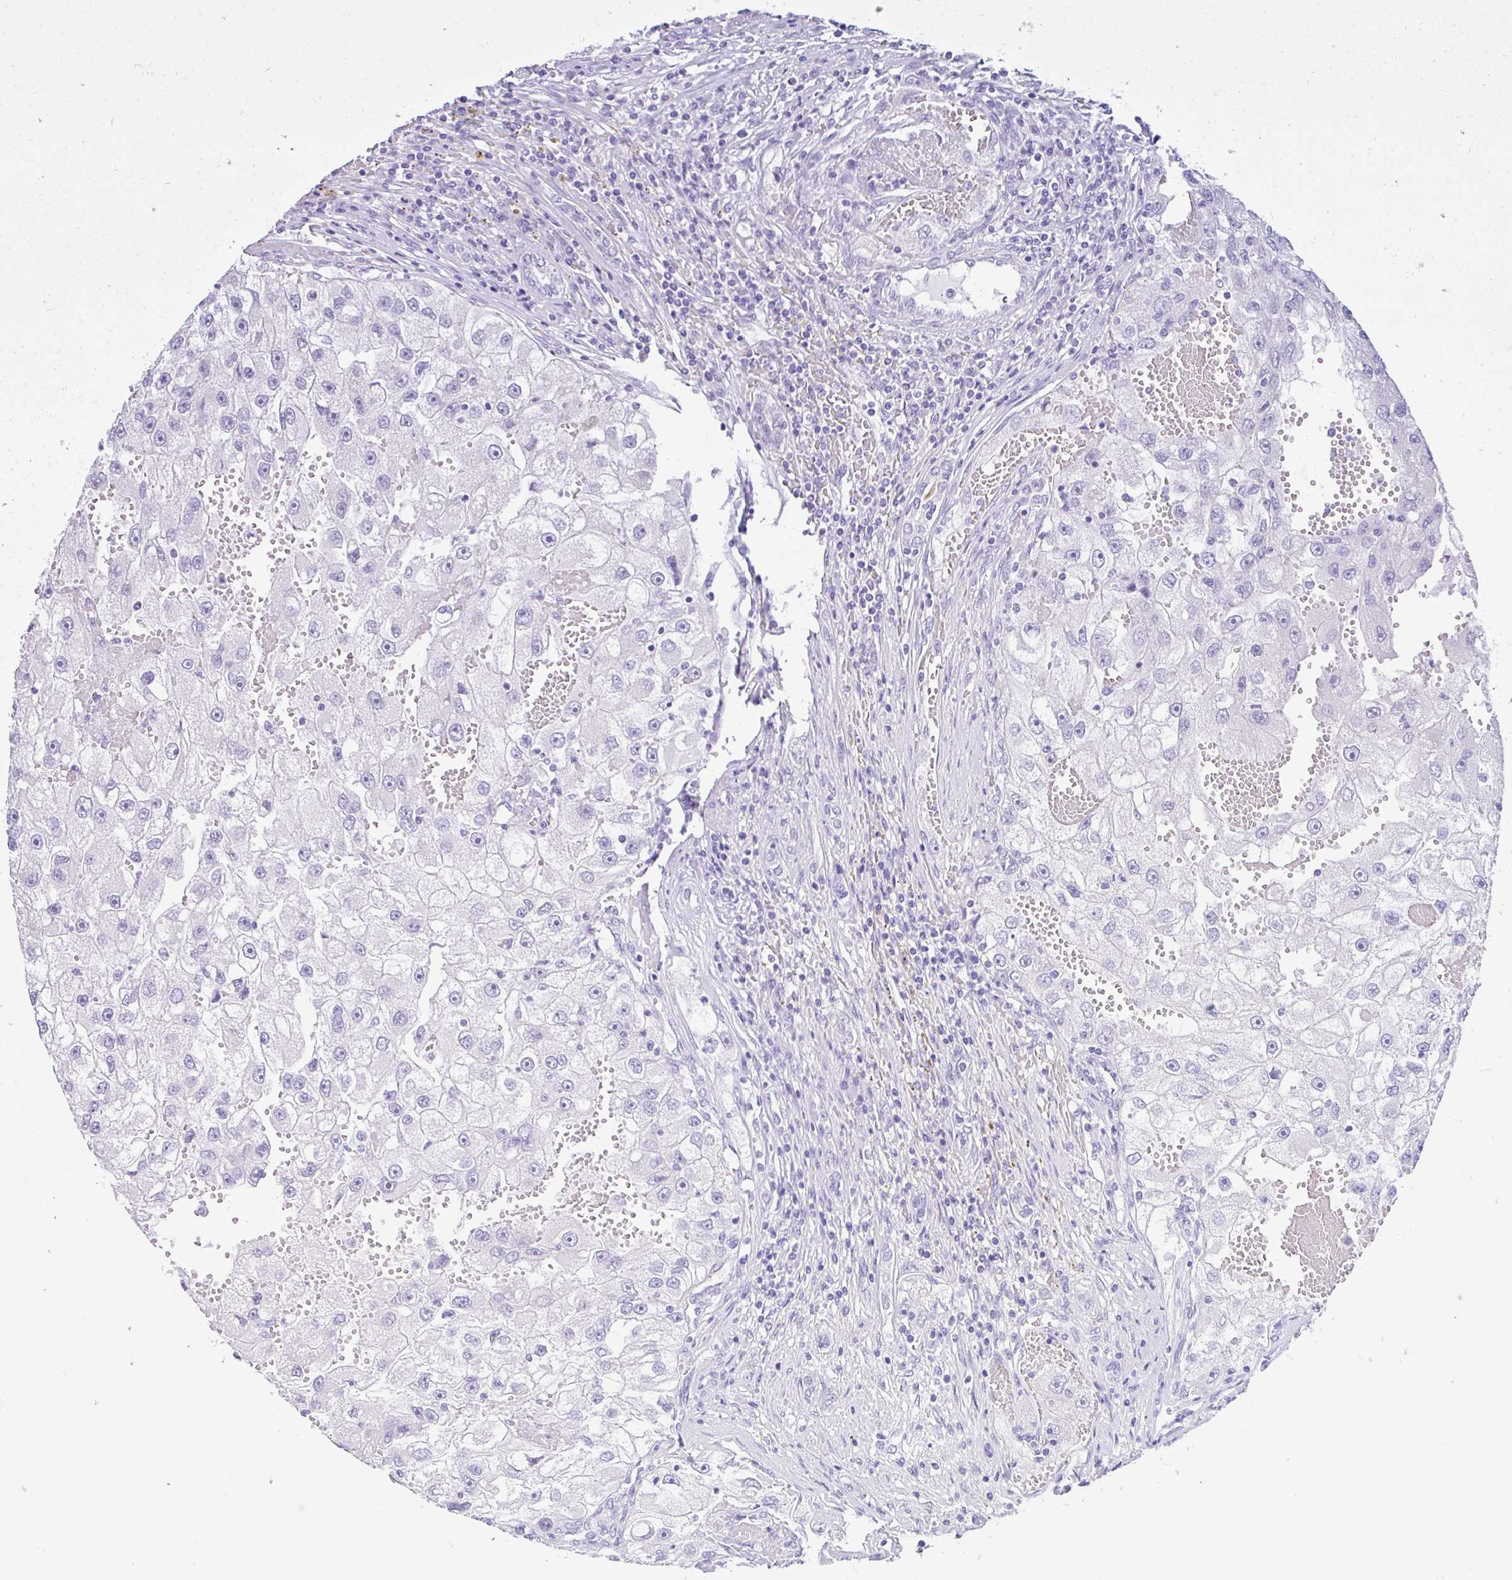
{"staining": {"intensity": "negative", "quantity": "none", "location": "none"}, "tissue": "renal cancer", "cell_type": "Tumor cells", "image_type": "cancer", "snomed": [{"axis": "morphology", "description": "Adenocarcinoma, NOS"}, {"axis": "topography", "description": "Kidney"}], "caption": "Tumor cells show no significant protein positivity in adenocarcinoma (renal).", "gene": "CYP19A1", "patient": {"sex": "male", "age": 63}}